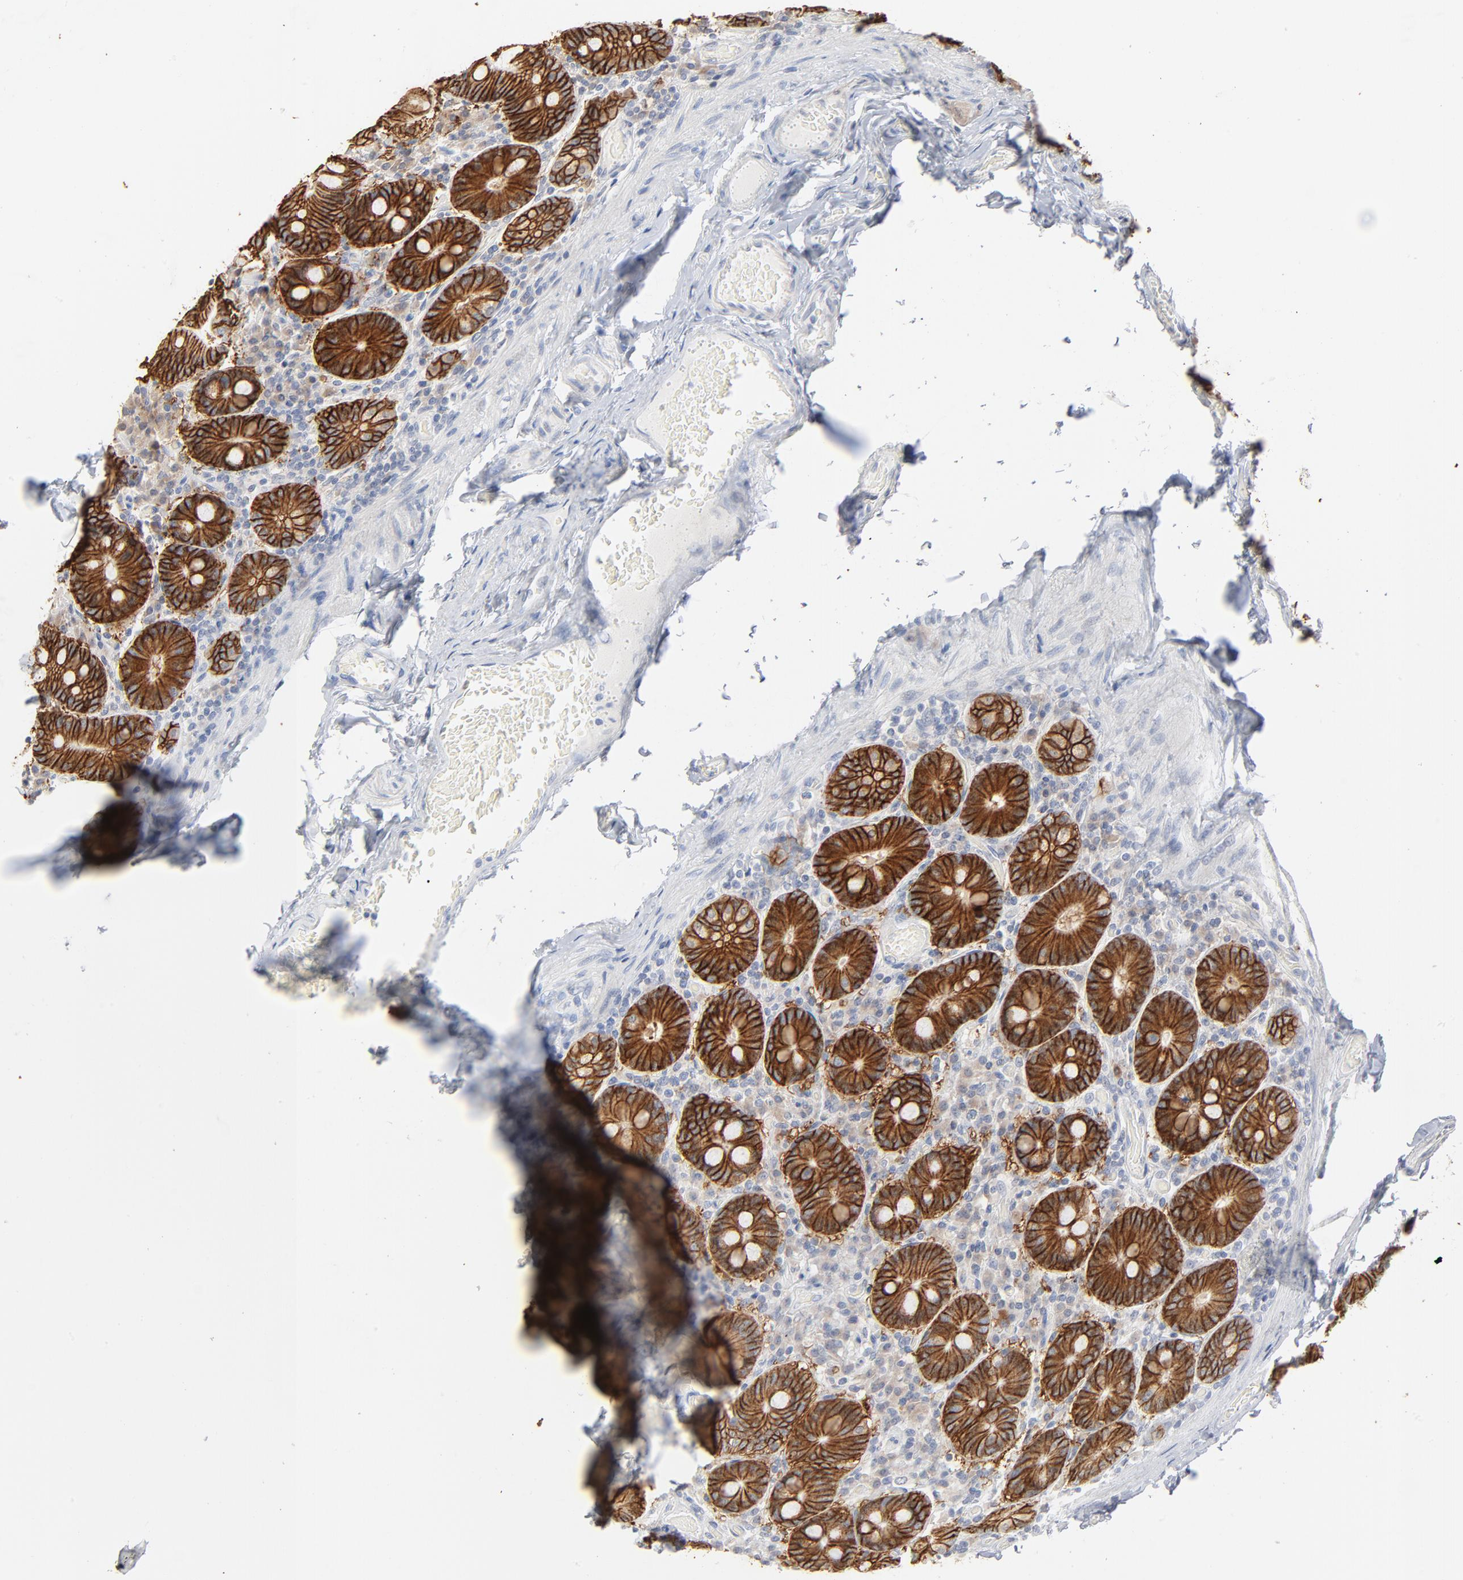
{"staining": {"intensity": "strong", "quantity": ">75%", "location": "cytoplasmic/membranous"}, "tissue": "duodenum", "cell_type": "Glandular cells", "image_type": "normal", "snomed": [{"axis": "morphology", "description": "Normal tissue, NOS"}, {"axis": "topography", "description": "Duodenum"}], "caption": "About >75% of glandular cells in normal duodenum show strong cytoplasmic/membranous protein expression as visualized by brown immunohistochemical staining.", "gene": "EPCAM", "patient": {"sex": "male", "age": 66}}